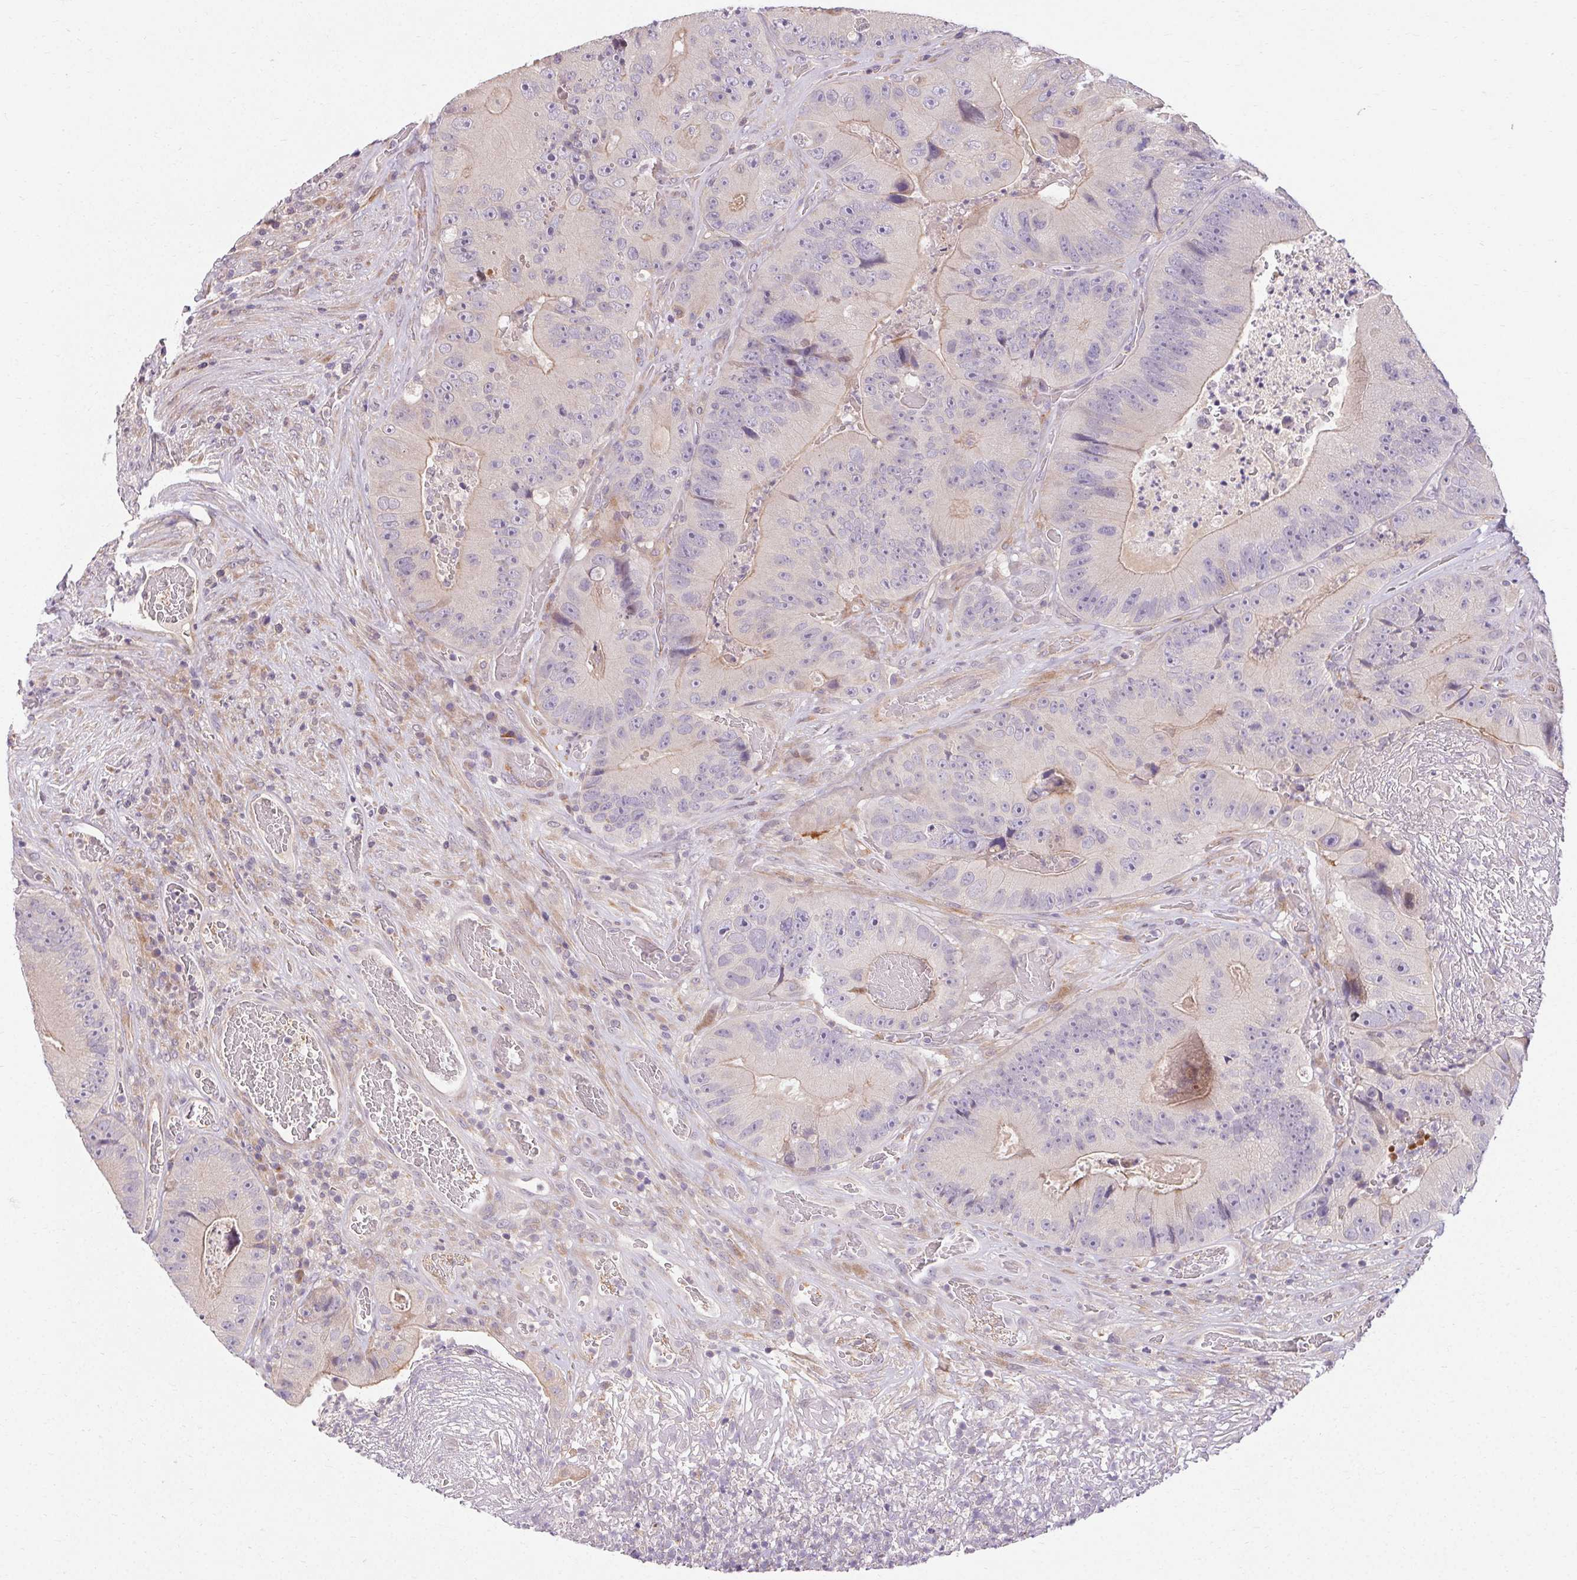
{"staining": {"intensity": "negative", "quantity": "none", "location": "none"}, "tissue": "colorectal cancer", "cell_type": "Tumor cells", "image_type": "cancer", "snomed": [{"axis": "morphology", "description": "Adenocarcinoma, NOS"}, {"axis": "topography", "description": "Colon"}], "caption": "Colorectal cancer was stained to show a protein in brown. There is no significant staining in tumor cells.", "gene": "TMEM52B", "patient": {"sex": "female", "age": 86}}